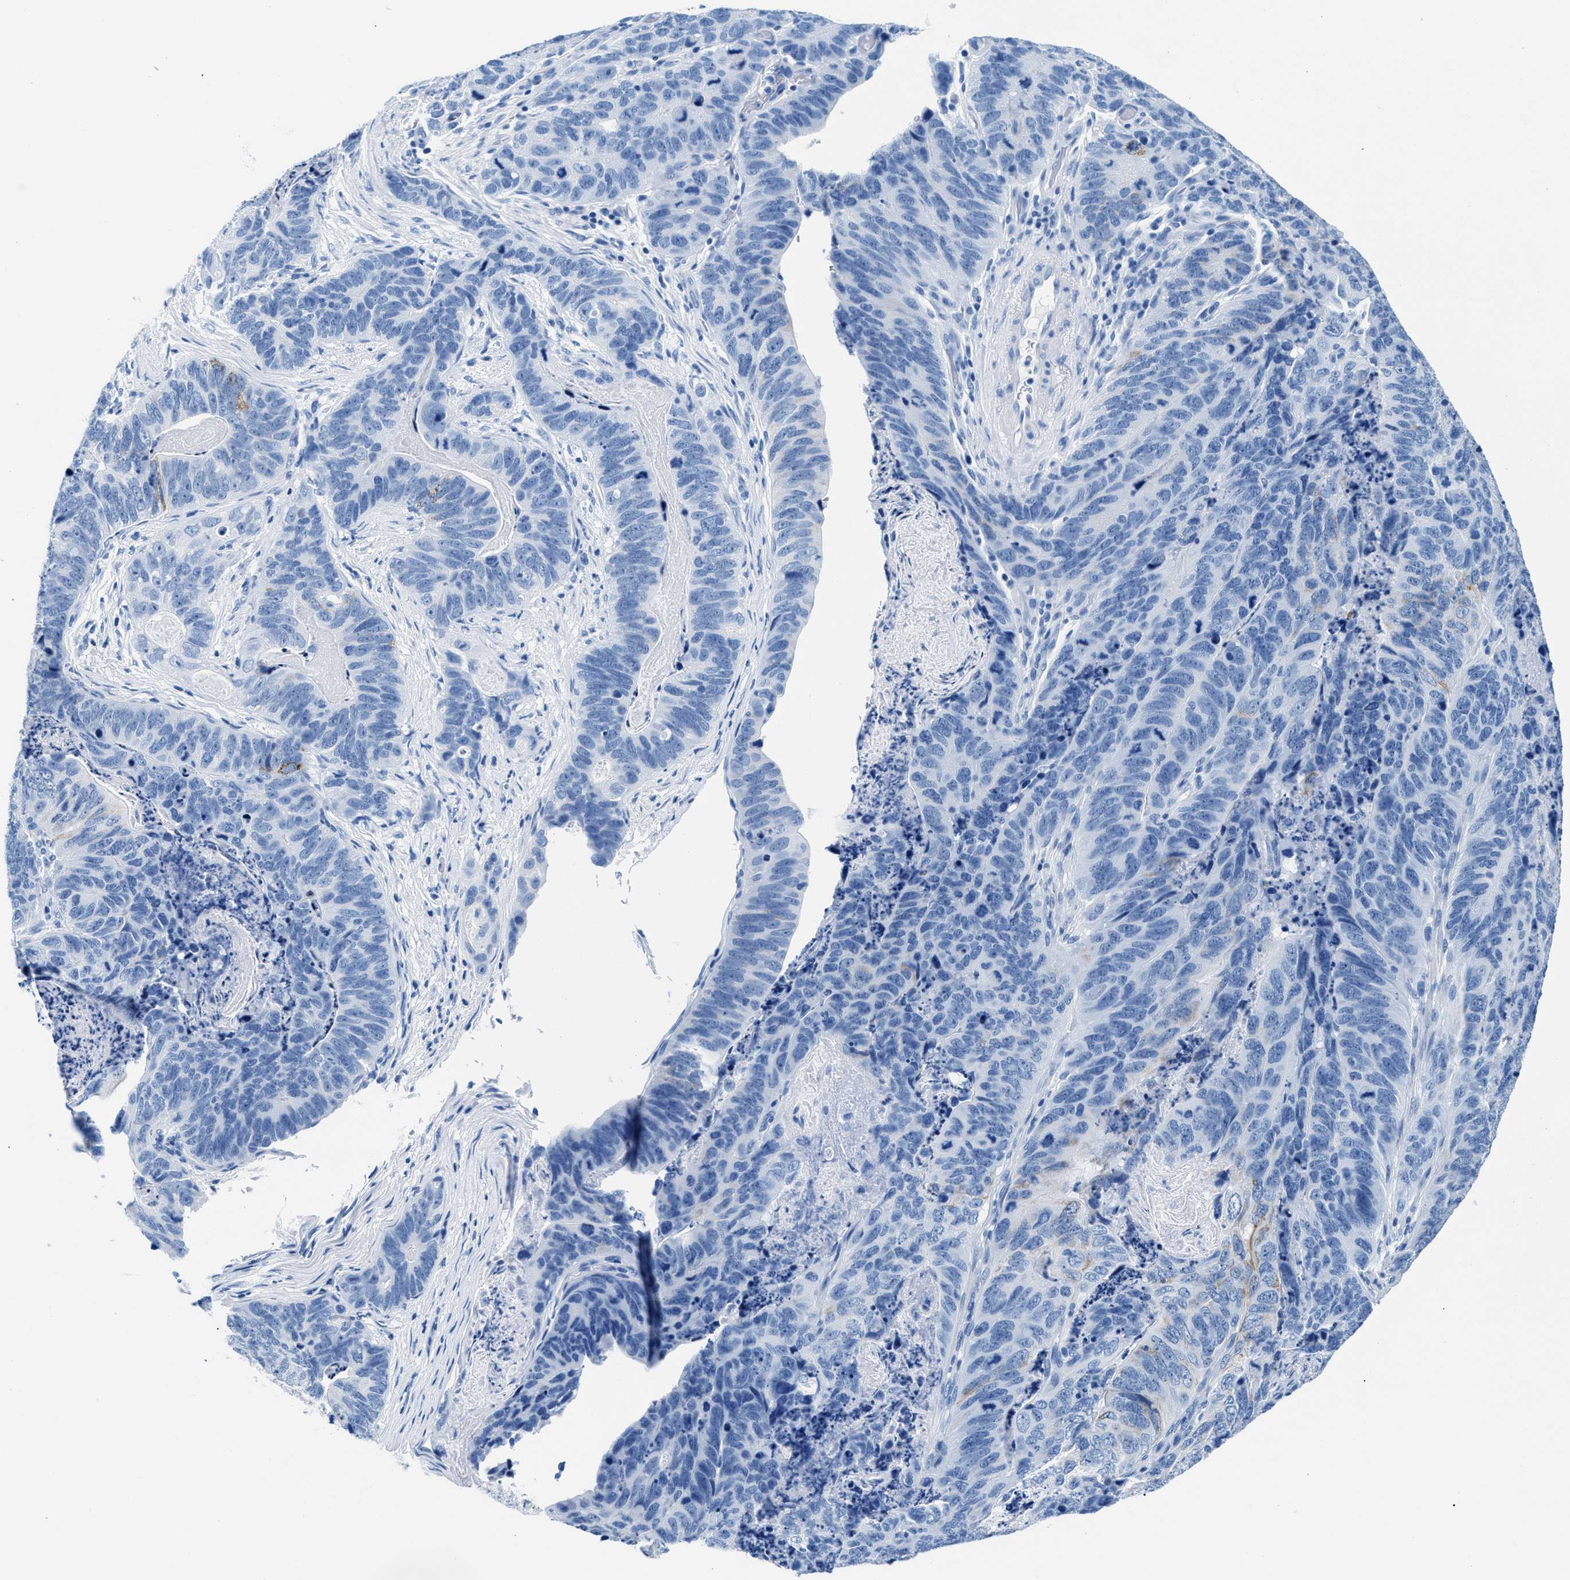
{"staining": {"intensity": "negative", "quantity": "none", "location": "none"}, "tissue": "stomach cancer", "cell_type": "Tumor cells", "image_type": "cancer", "snomed": [{"axis": "morphology", "description": "Normal tissue, NOS"}, {"axis": "morphology", "description": "Adenocarcinoma, NOS"}, {"axis": "topography", "description": "Stomach"}], "caption": "Adenocarcinoma (stomach) stained for a protein using immunohistochemistry (IHC) displays no positivity tumor cells.", "gene": "CPS1", "patient": {"sex": "female", "age": 89}}